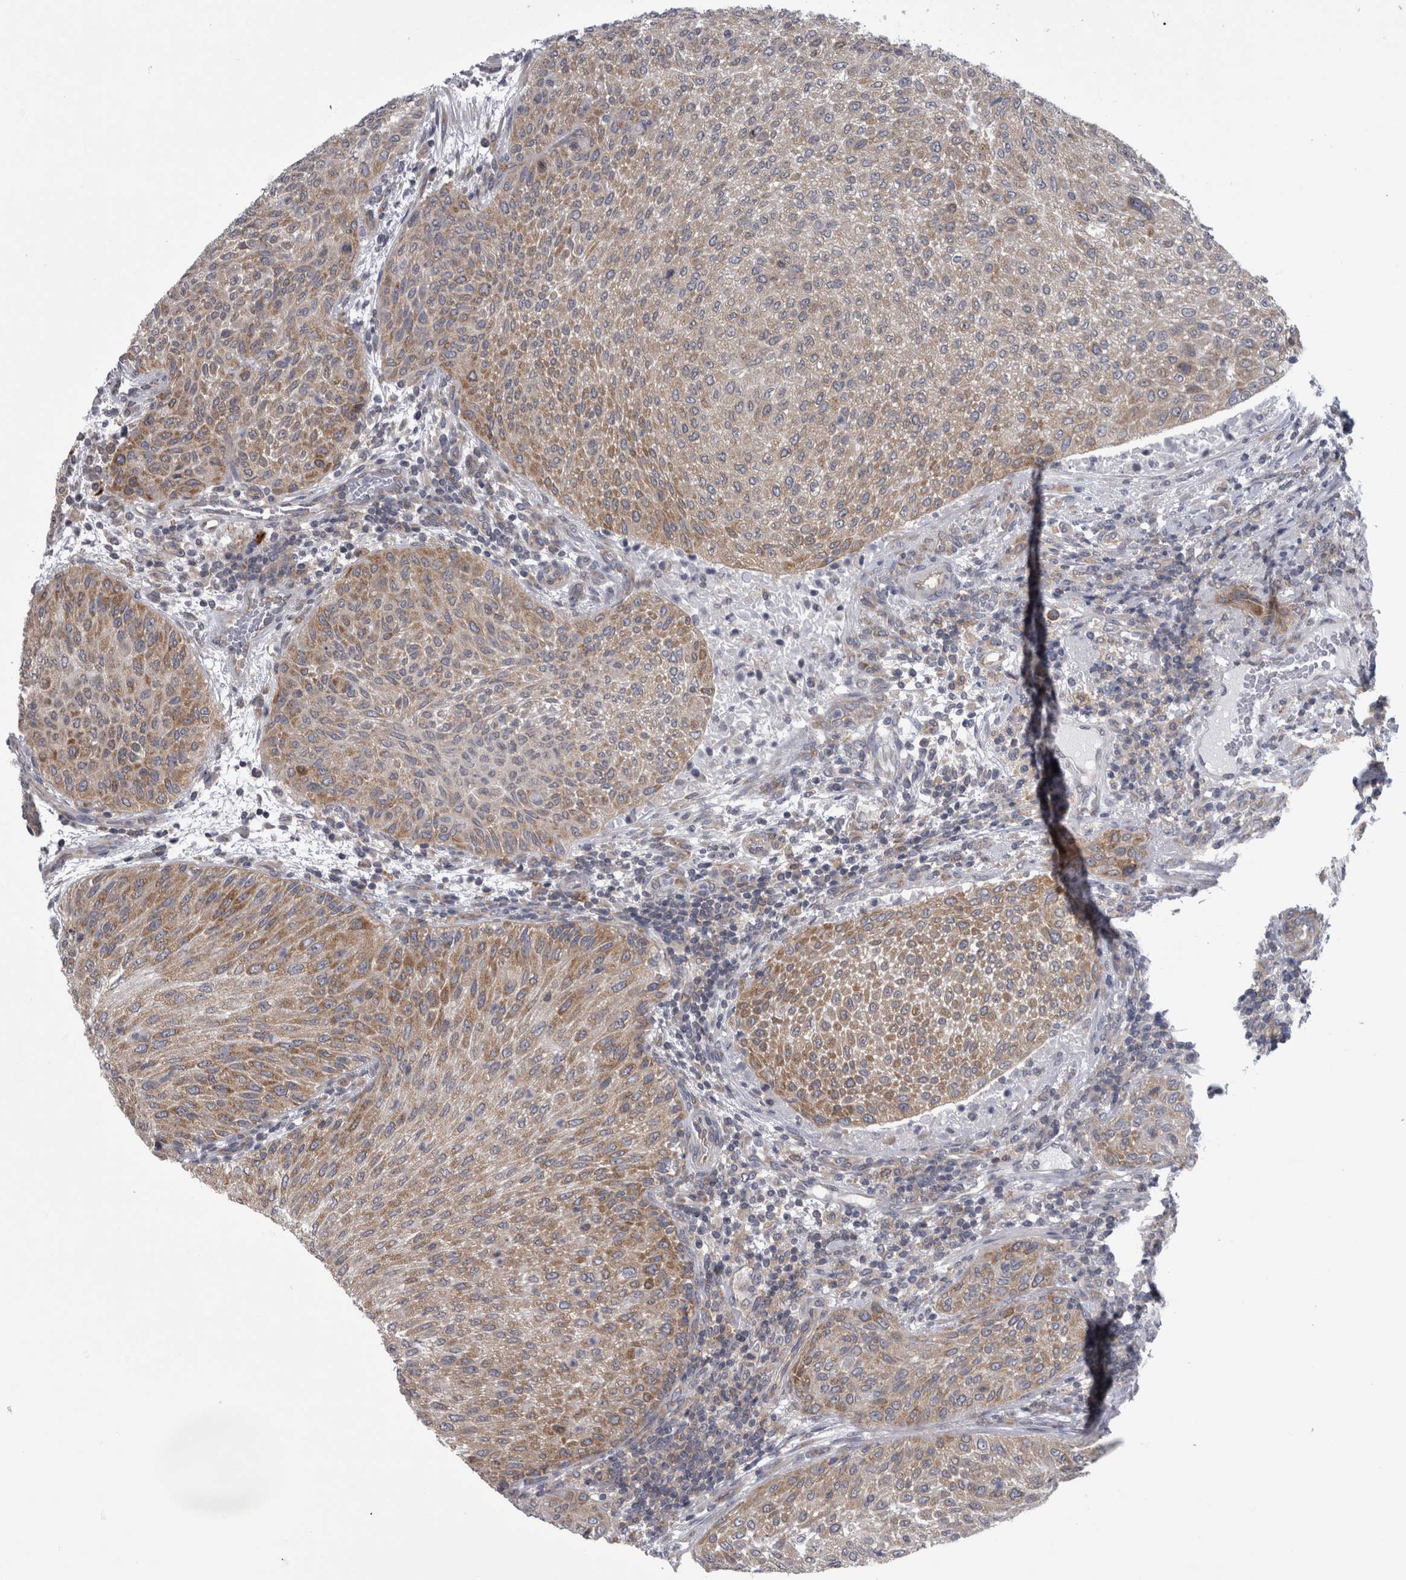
{"staining": {"intensity": "moderate", "quantity": ">75%", "location": "cytoplasmic/membranous"}, "tissue": "urothelial cancer", "cell_type": "Tumor cells", "image_type": "cancer", "snomed": [{"axis": "morphology", "description": "Urothelial carcinoma, Low grade"}, {"axis": "morphology", "description": "Urothelial carcinoma, High grade"}, {"axis": "topography", "description": "Urinary bladder"}], "caption": "DAB (3,3'-diaminobenzidine) immunohistochemical staining of human urothelial carcinoma (low-grade) demonstrates moderate cytoplasmic/membranous protein positivity in about >75% of tumor cells.", "gene": "PRRC2C", "patient": {"sex": "male", "age": 35}}